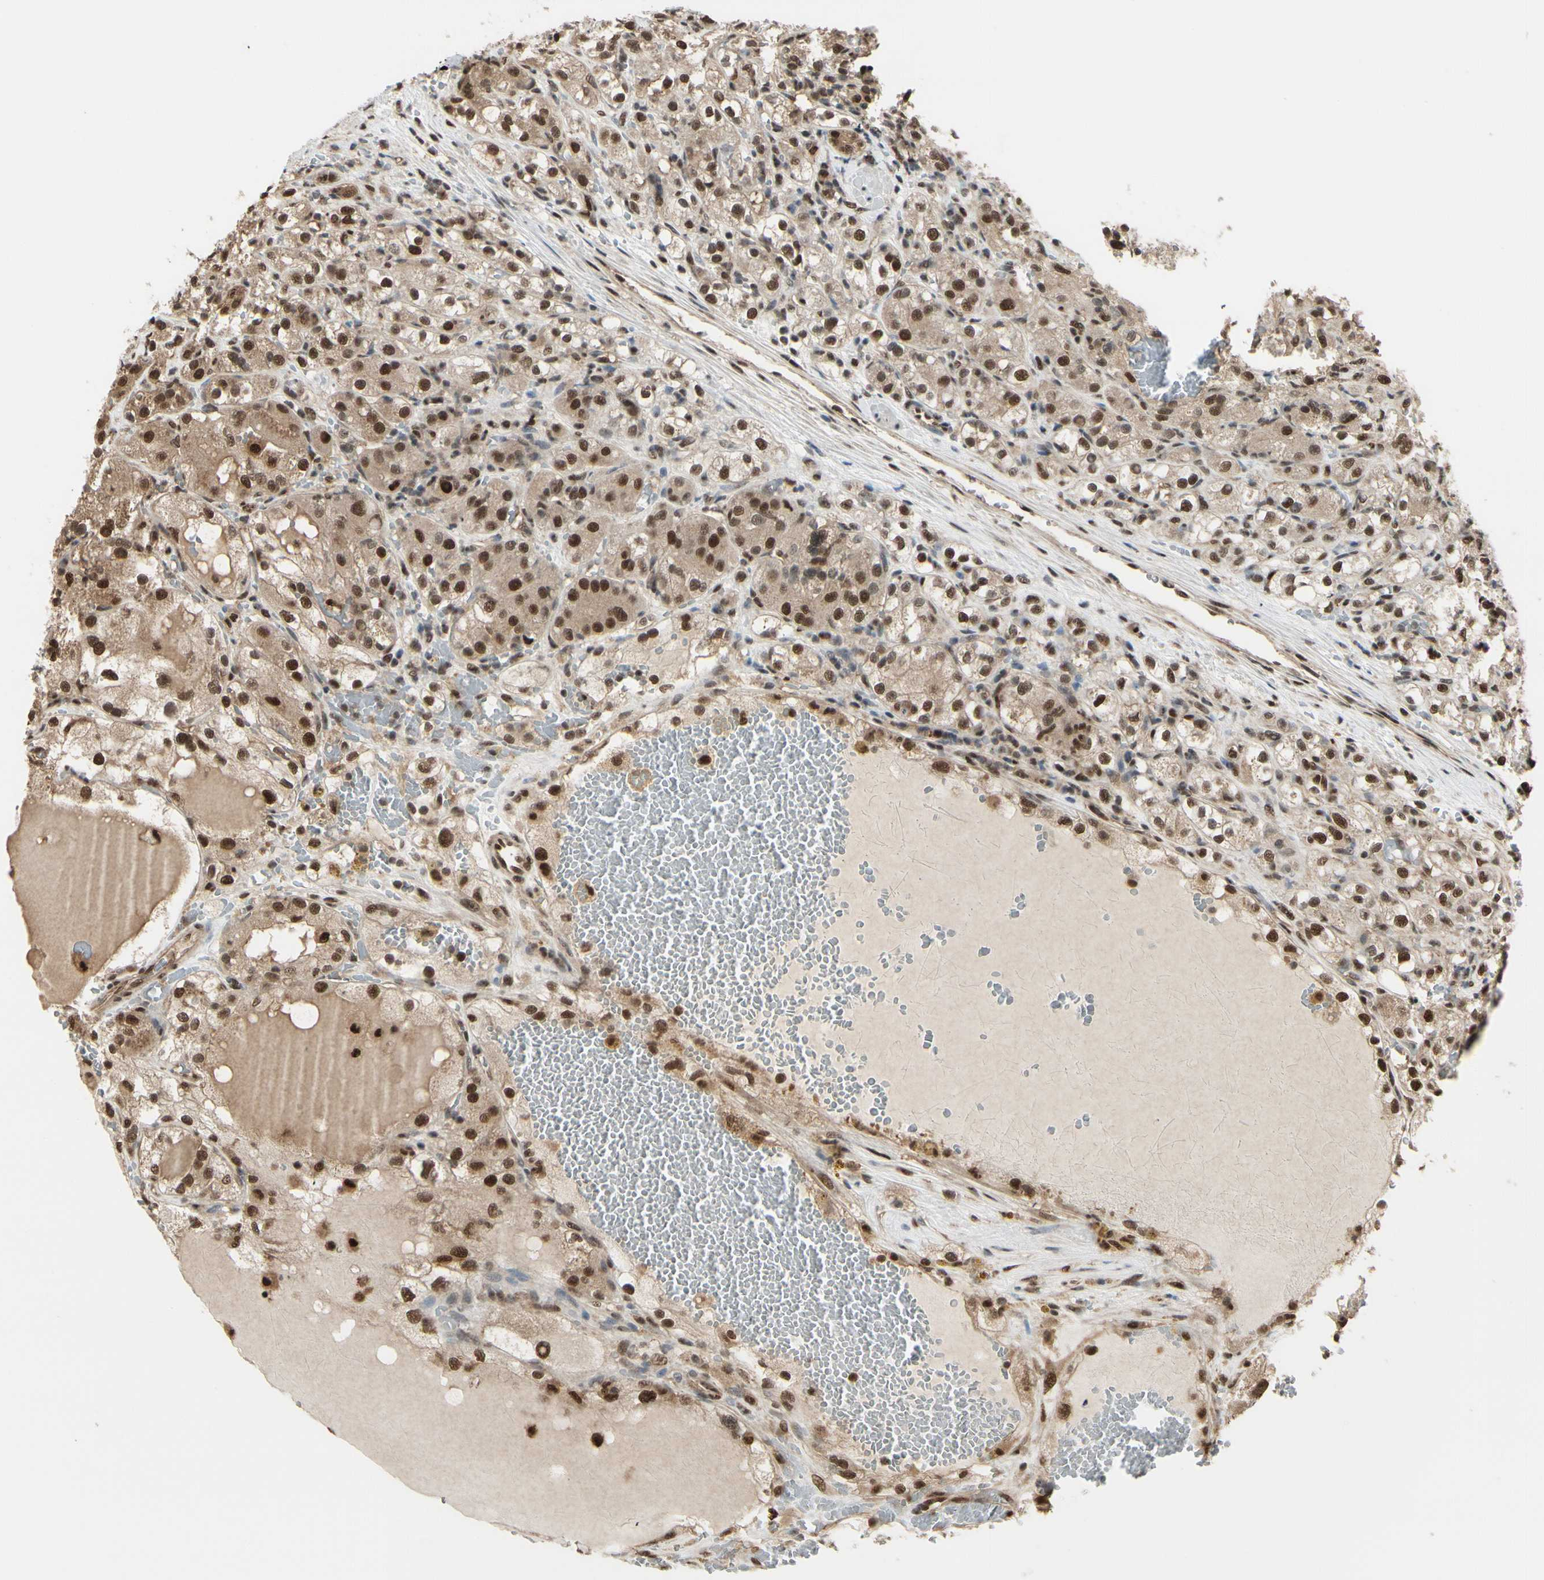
{"staining": {"intensity": "strong", "quantity": ">75%", "location": "cytoplasmic/membranous,nuclear"}, "tissue": "renal cancer", "cell_type": "Tumor cells", "image_type": "cancer", "snomed": [{"axis": "morphology", "description": "Normal tissue, NOS"}, {"axis": "morphology", "description": "Adenocarcinoma, NOS"}, {"axis": "topography", "description": "Kidney"}], "caption": "Immunohistochemical staining of human adenocarcinoma (renal) demonstrates high levels of strong cytoplasmic/membranous and nuclear expression in about >75% of tumor cells.", "gene": "HSF1", "patient": {"sex": "male", "age": 61}}